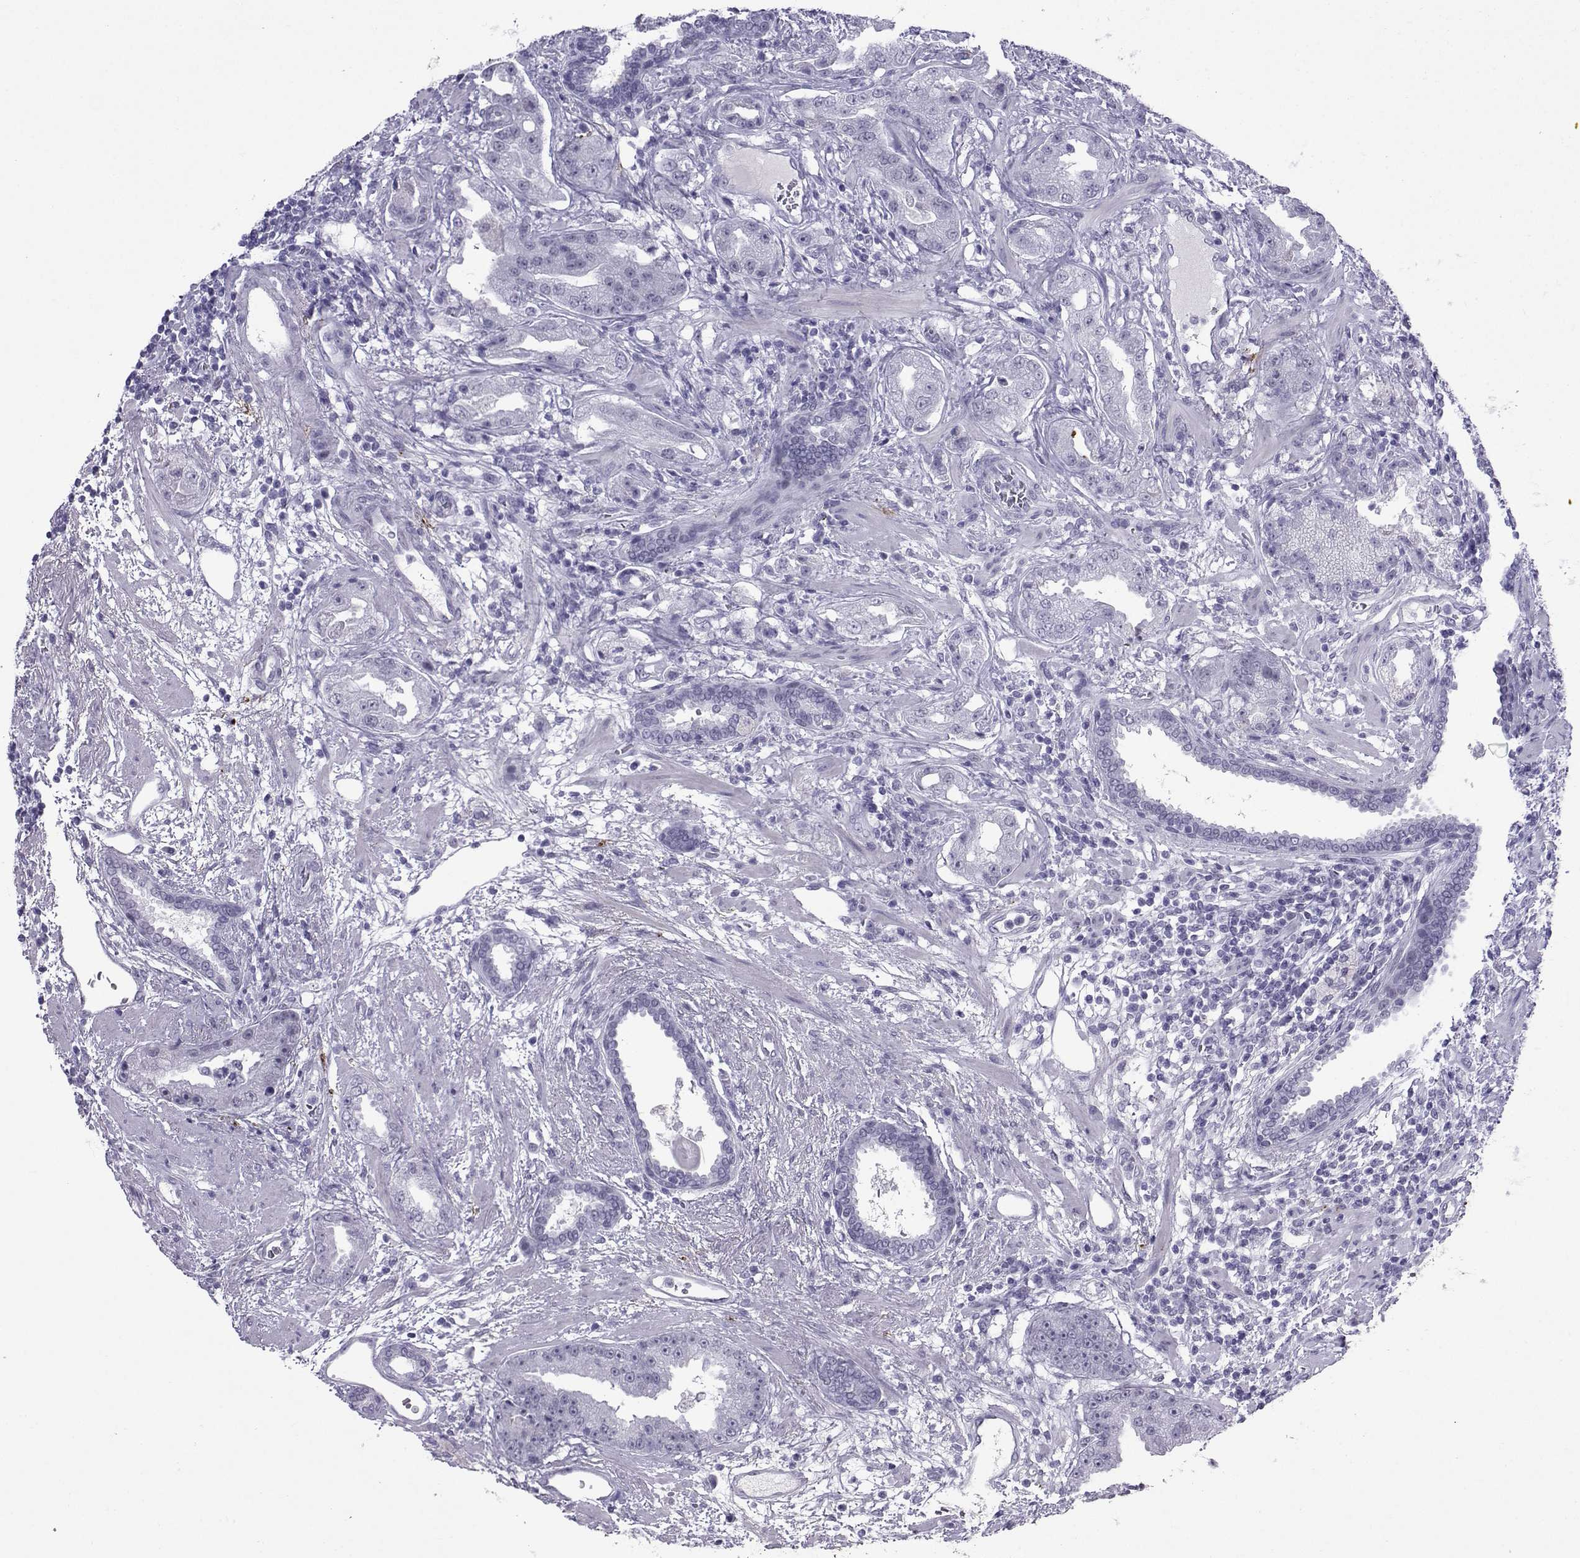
{"staining": {"intensity": "negative", "quantity": "none", "location": "none"}, "tissue": "prostate cancer", "cell_type": "Tumor cells", "image_type": "cancer", "snomed": [{"axis": "morphology", "description": "Adenocarcinoma, Low grade"}, {"axis": "topography", "description": "Prostate"}], "caption": "IHC image of prostate low-grade adenocarcinoma stained for a protein (brown), which reveals no expression in tumor cells.", "gene": "LORICRIN", "patient": {"sex": "male", "age": 62}}